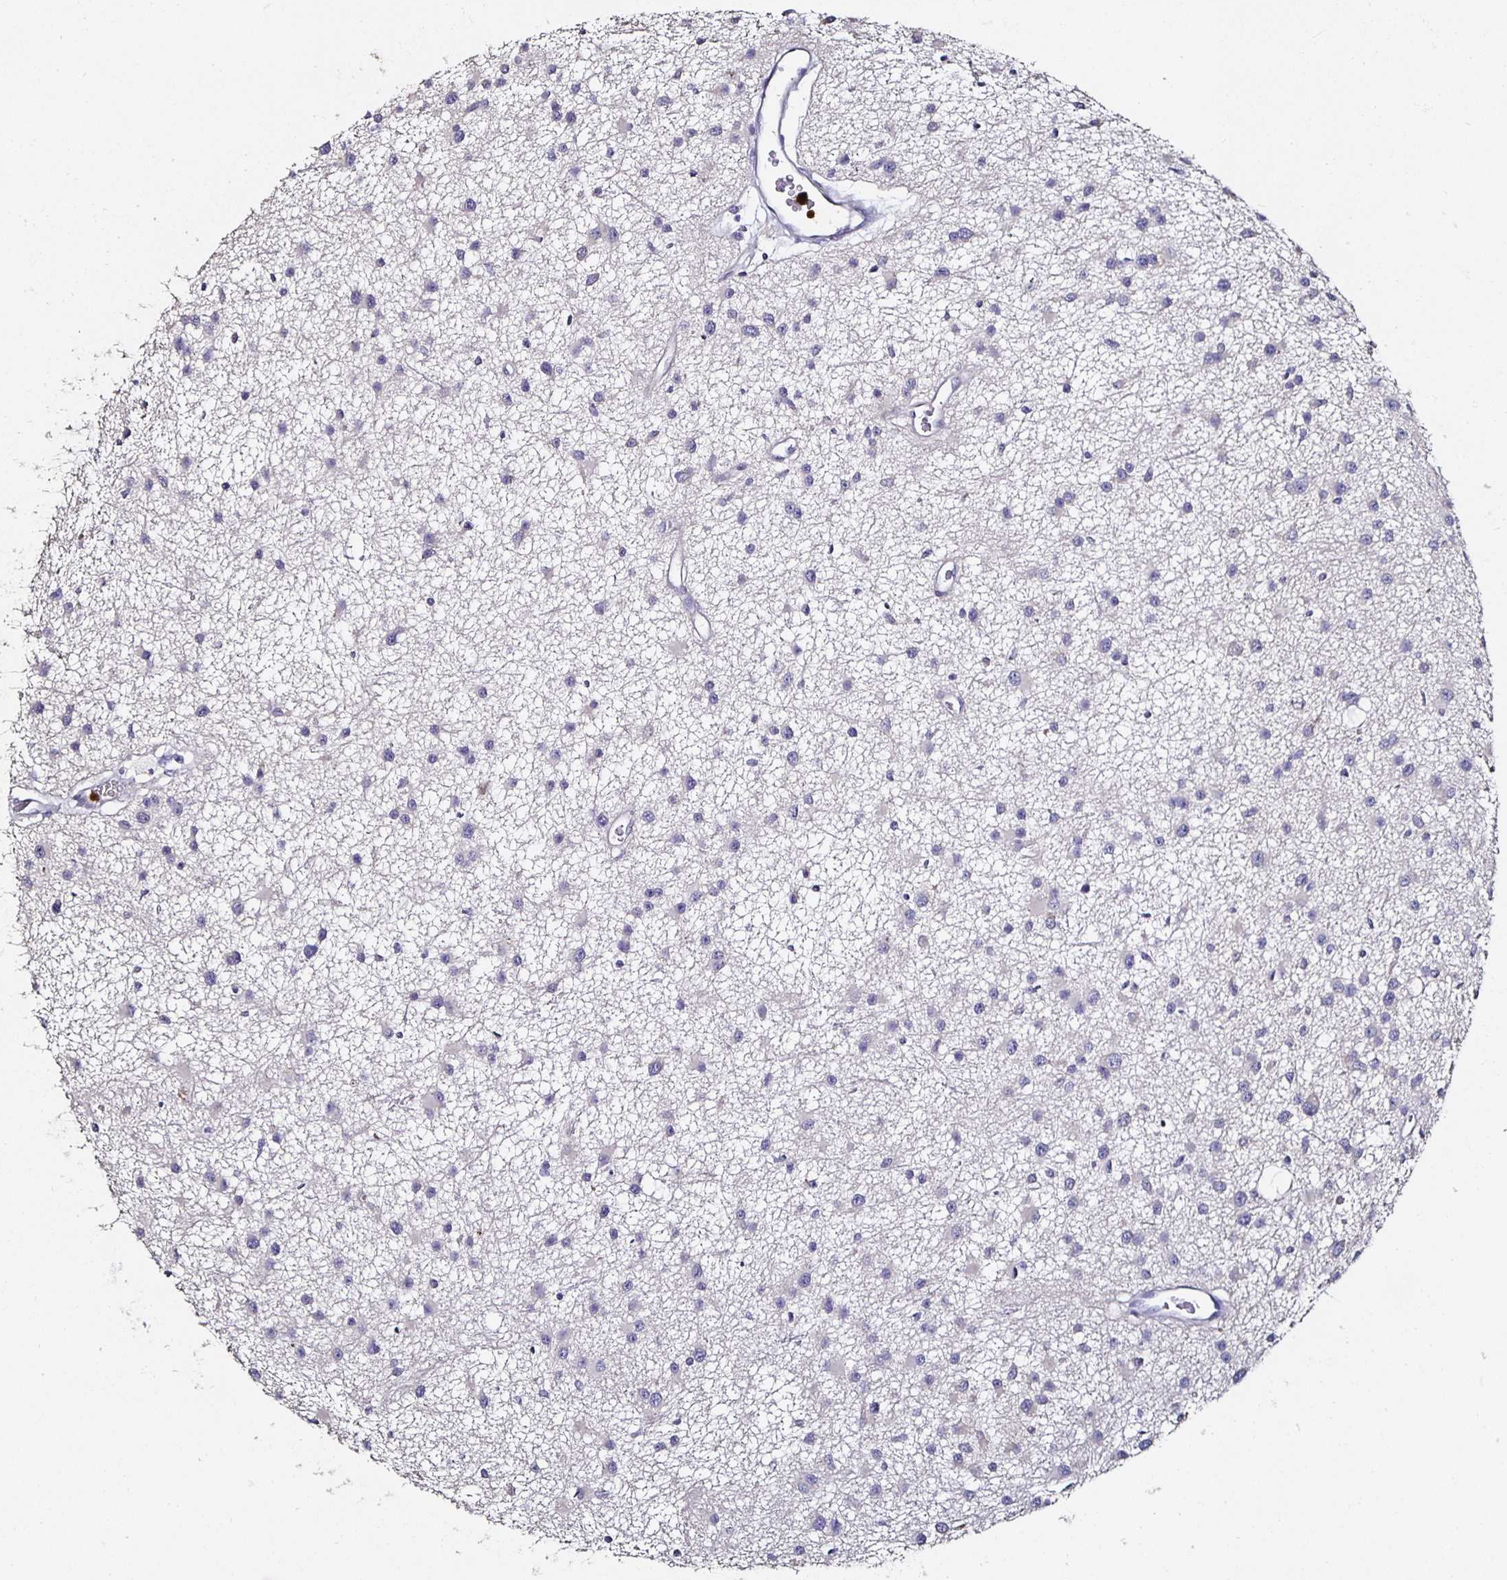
{"staining": {"intensity": "negative", "quantity": "none", "location": "none"}, "tissue": "glioma", "cell_type": "Tumor cells", "image_type": "cancer", "snomed": [{"axis": "morphology", "description": "Glioma, malignant, Low grade"}, {"axis": "topography", "description": "Brain"}], "caption": "IHC of glioma reveals no expression in tumor cells. The staining was performed using DAB (3,3'-diaminobenzidine) to visualize the protein expression in brown, while the nuclei were stained in blue with hematoxylin (Magnification: 20x).", "gene": "TLR4", "patient": {"sex": "male", "age": 43}}